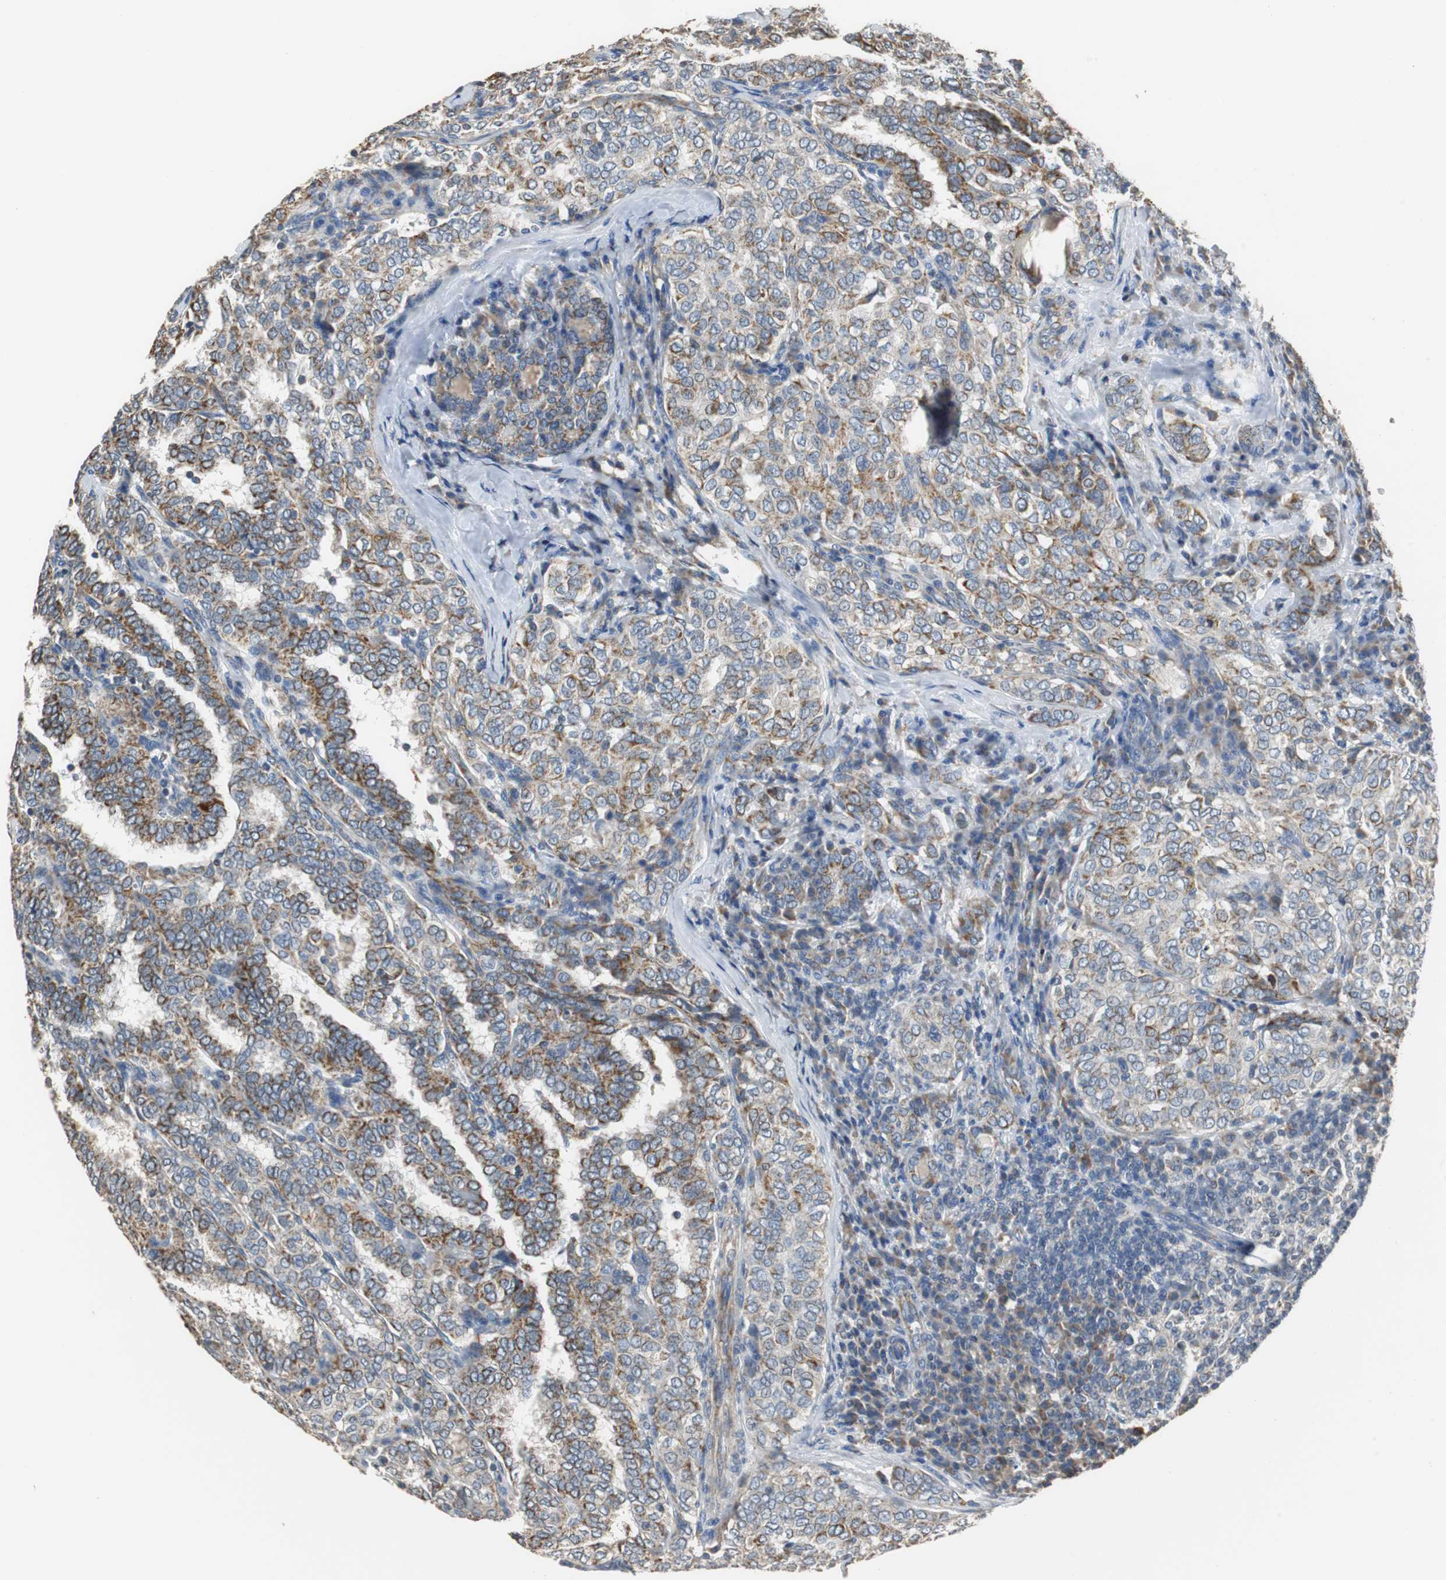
{"staining": {"intensity": "moderate", "quantity": "25%-75%", "location": "cytoplasmic/membranous"}, "tissue": "thyroid cancer", "cell_type": "Tumor cells", "image_type": "cancer", "snomed": [{"axis": "morphology", "description": "Papillary adenocarcinoma, NOS"}, {"axis": "topography", "description": "Thyroid gland"}], "caption": "An image of human thyroid papillary adenocarcinoma stained for a protein demonstrates moderate cytoplasmic/membranous brown staining in tumor cells.", "gene": "HMGCL", "patient": {"sex": "female", "age": 30}}